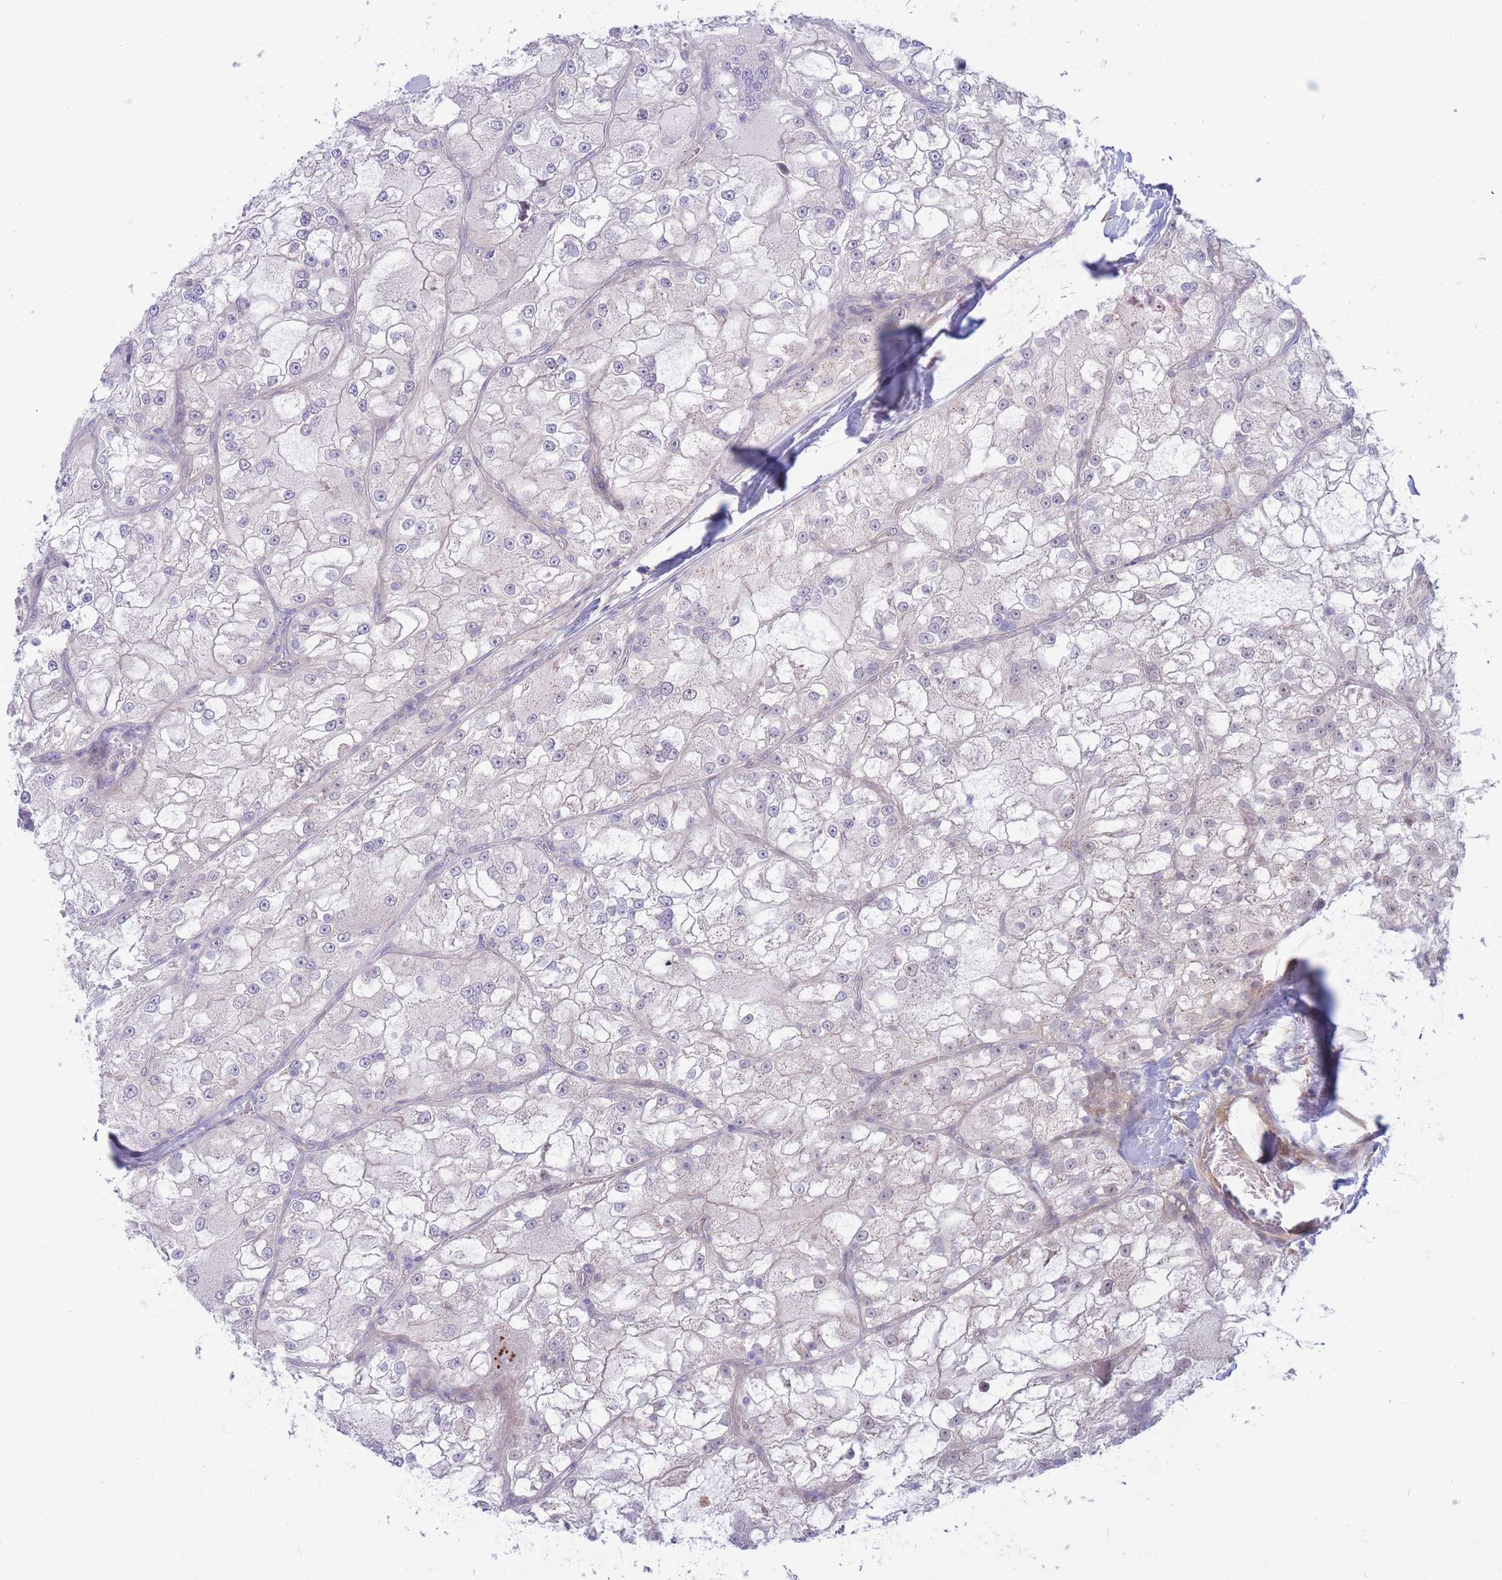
{"staining": {"intensity": "negative", "quantity": "none", "location": "none"}, "tissue": "renal cancer", "cell_type": "Tumor cells", "image_type": "cancer", "snomed": [{"axis": "morphology", "description": "Adenocarcinoma, NOS"}, {"axis": "topography", "description": "Kidney"}], "caption": "Tumor cells show no significant protein staining in renal adenocarcinoma.", "gene": "APOL4", "patient": {"sex": "female", "age": 72}}